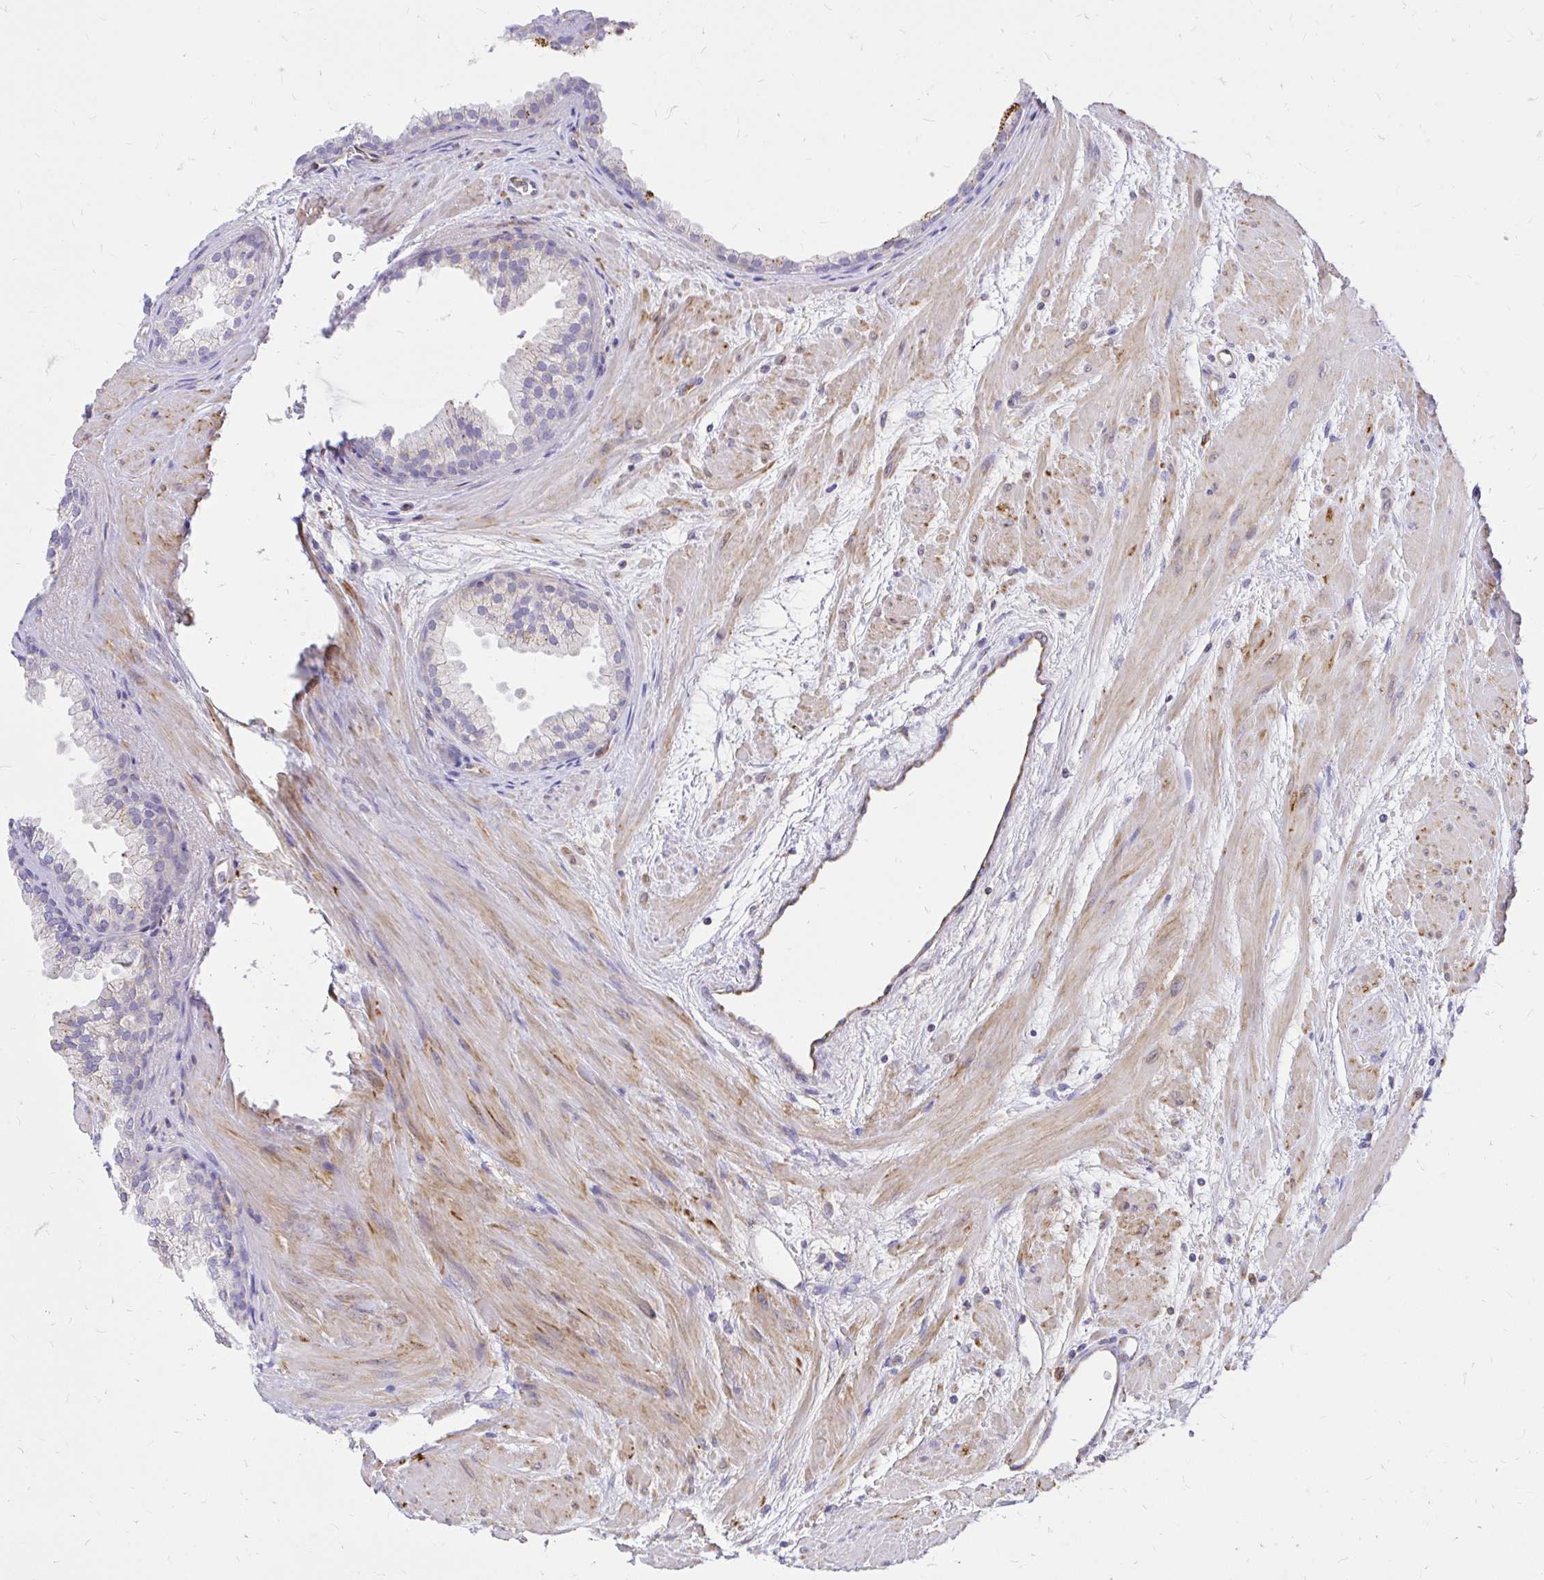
{"staining": {"intensity": "negative", "quantity": "none", "location": "none"}, "tissue": "prostate cancer", "cell_type": "Tumor cells", "image_type": "cancer", "snomed": [{"axis": "morphology", "description": "Adenocarcinoma, High grade"}, {"axis": "topography", "description": "Prostate"}], "caption": "High magnification brightfield microscopy of high-grade adenocarcinoma (prostate) stained with DAB (3,3'-diaminobenzidine) (brown) and counterstained with hematoxylin (blue): tumor cells show no significant expression.", "gene": "ABCB10", "patient": {"sex": "male", "age": 56}}